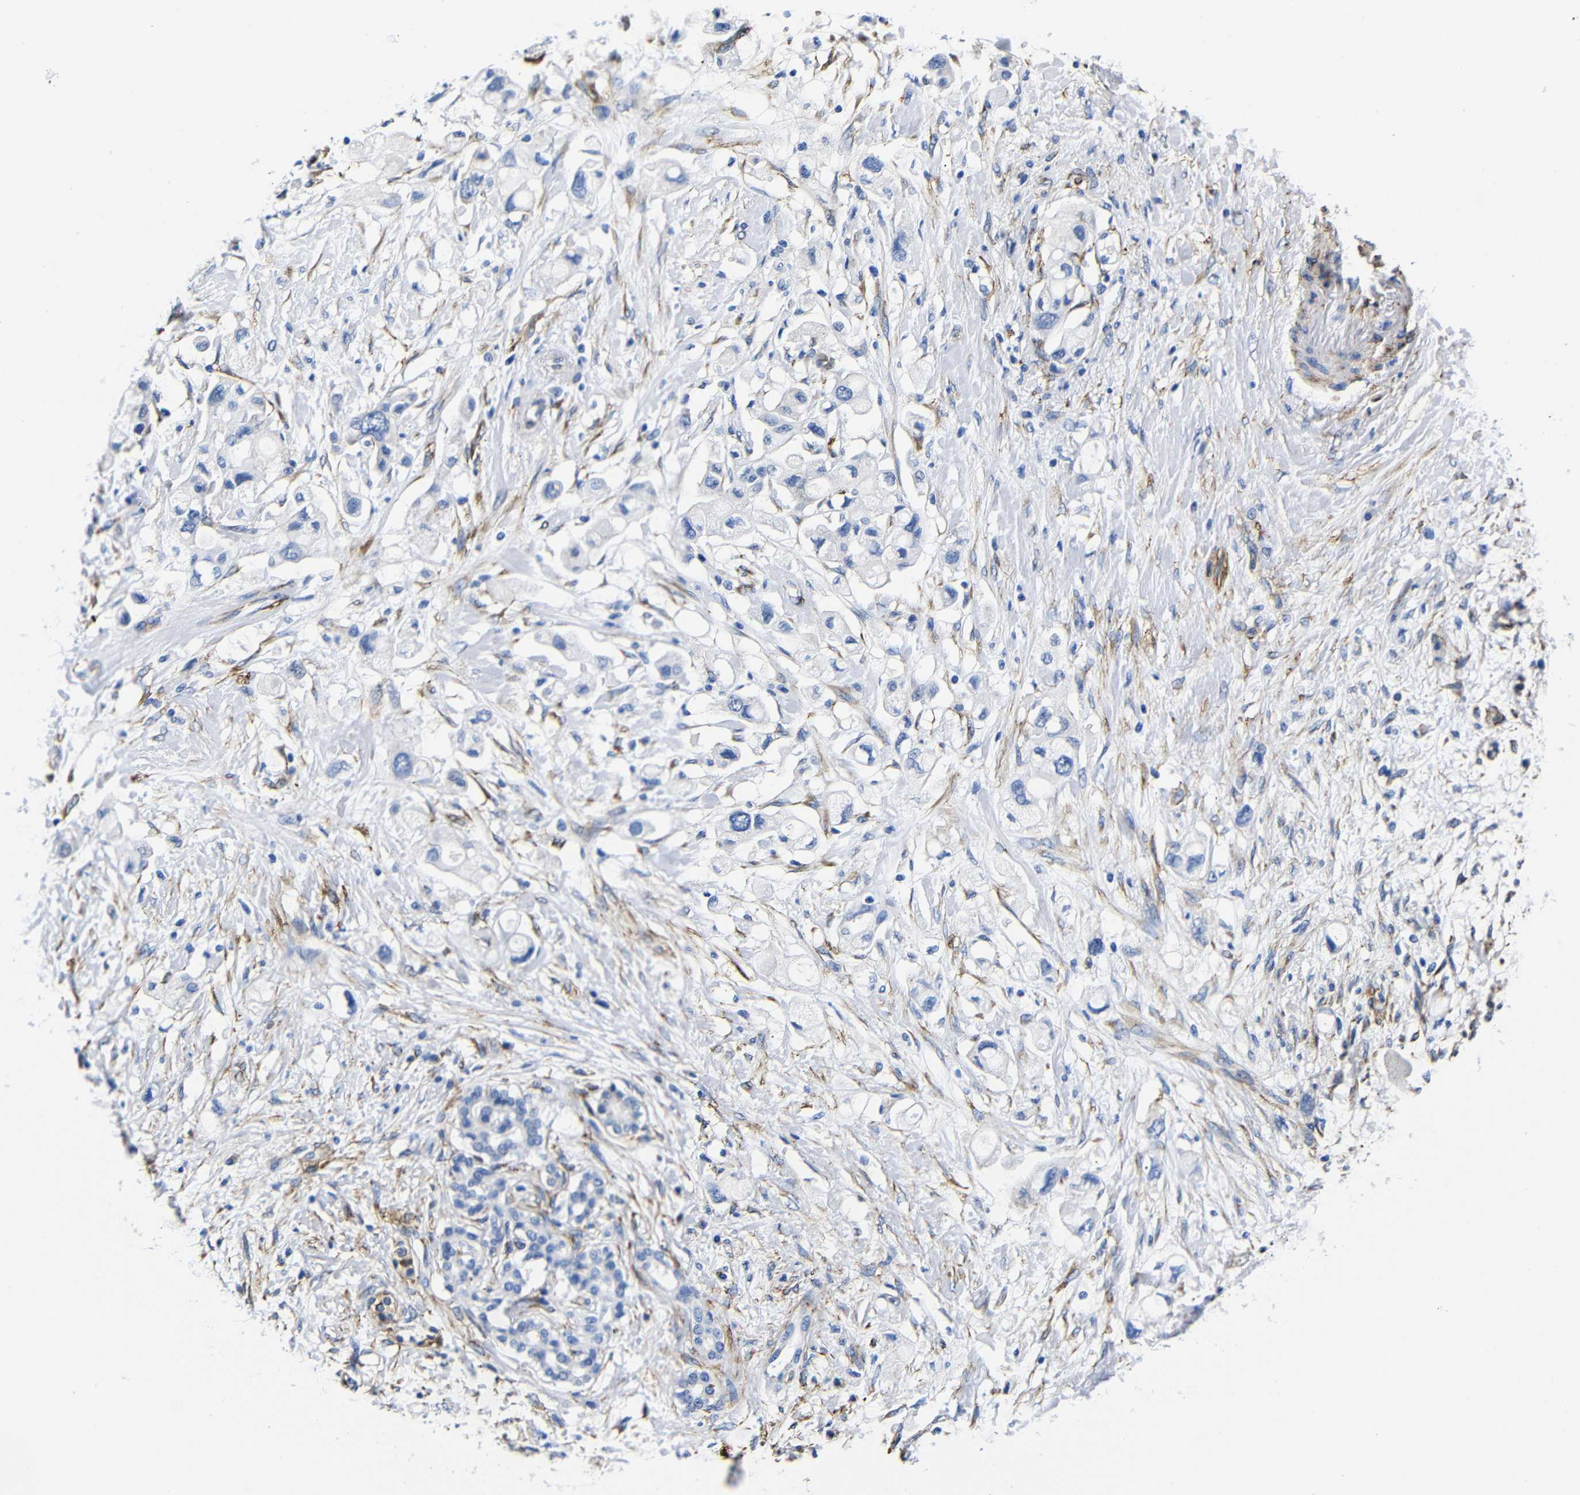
{"staining": {"intensity": "negative", "quantity": "none", "location": "none"}, "tissue": "pancreatic cancer", "cell_type": "Tumor cells", "image_type": "cancer", "snomed": [{"axis": "morphology", "description": "Adenocarcinoma, NOS"}, {"axis": "topography", "description": "Pancreas"}], "caption": "There is no significant expression in tumor cells of pancreatic adenocarcinoma.", "gene": "LRIG1", "patient": {"sex": "female", "age": 56}}